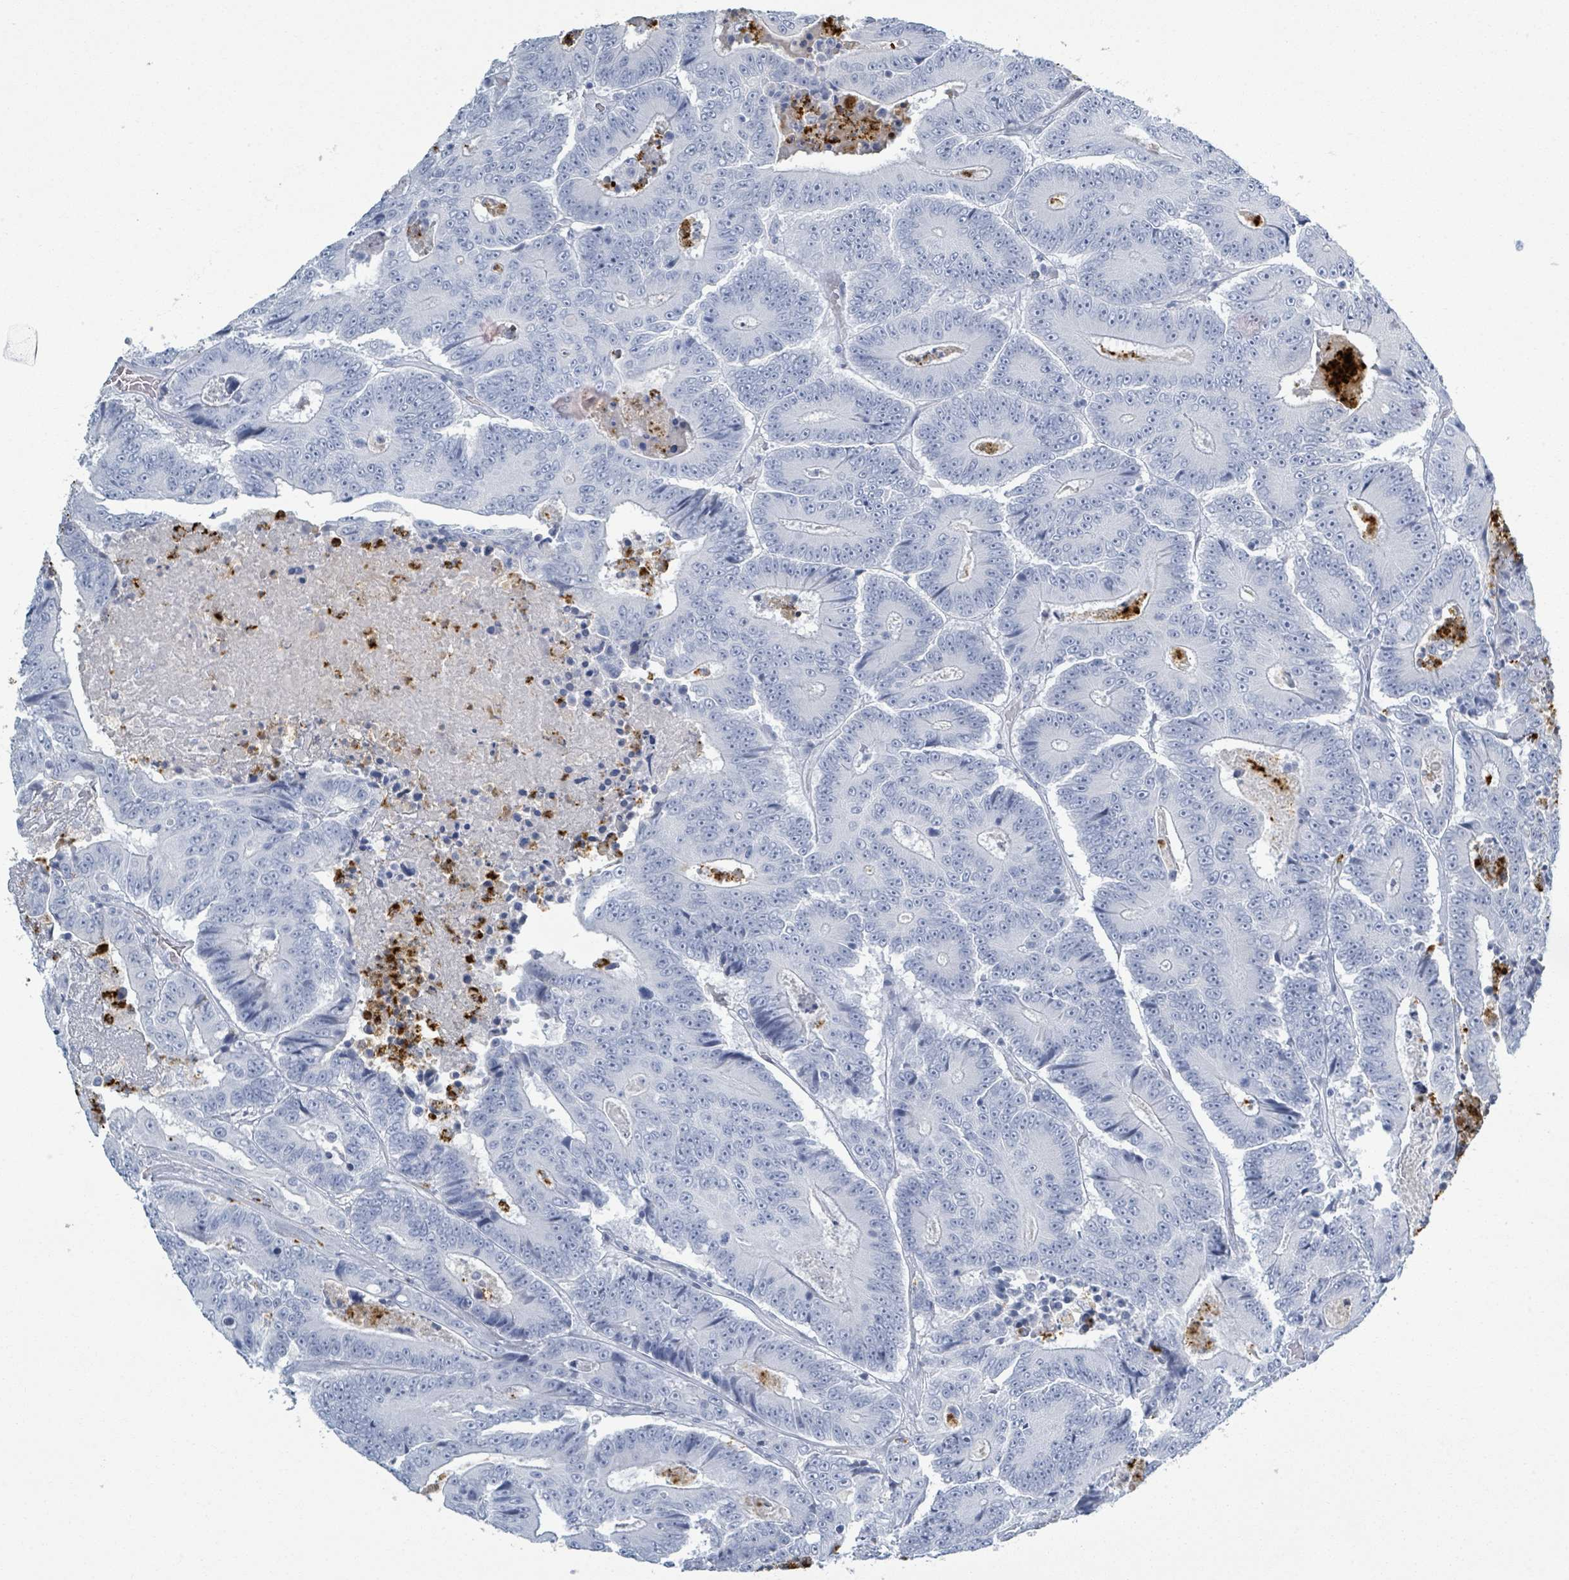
{"staining": {"intensity": "negative", "quantity": "none", "location": "none"}, "tissue": "colorectal cancer", "cell_type": "Tumor cells", "image_type": "cancer", "snomed": [{"axis": "morphology", "description": "Adenocarcinoma, NOS"}, {"axis": "topography", "description": "Colon"}], "caption": "Adenocarcinoma (colorectal) was stained to show a protein in brown. There is no significant expression in tumor cells.", "gene": "DEFA4", "patient": {"sex": "male", "age": 83}}